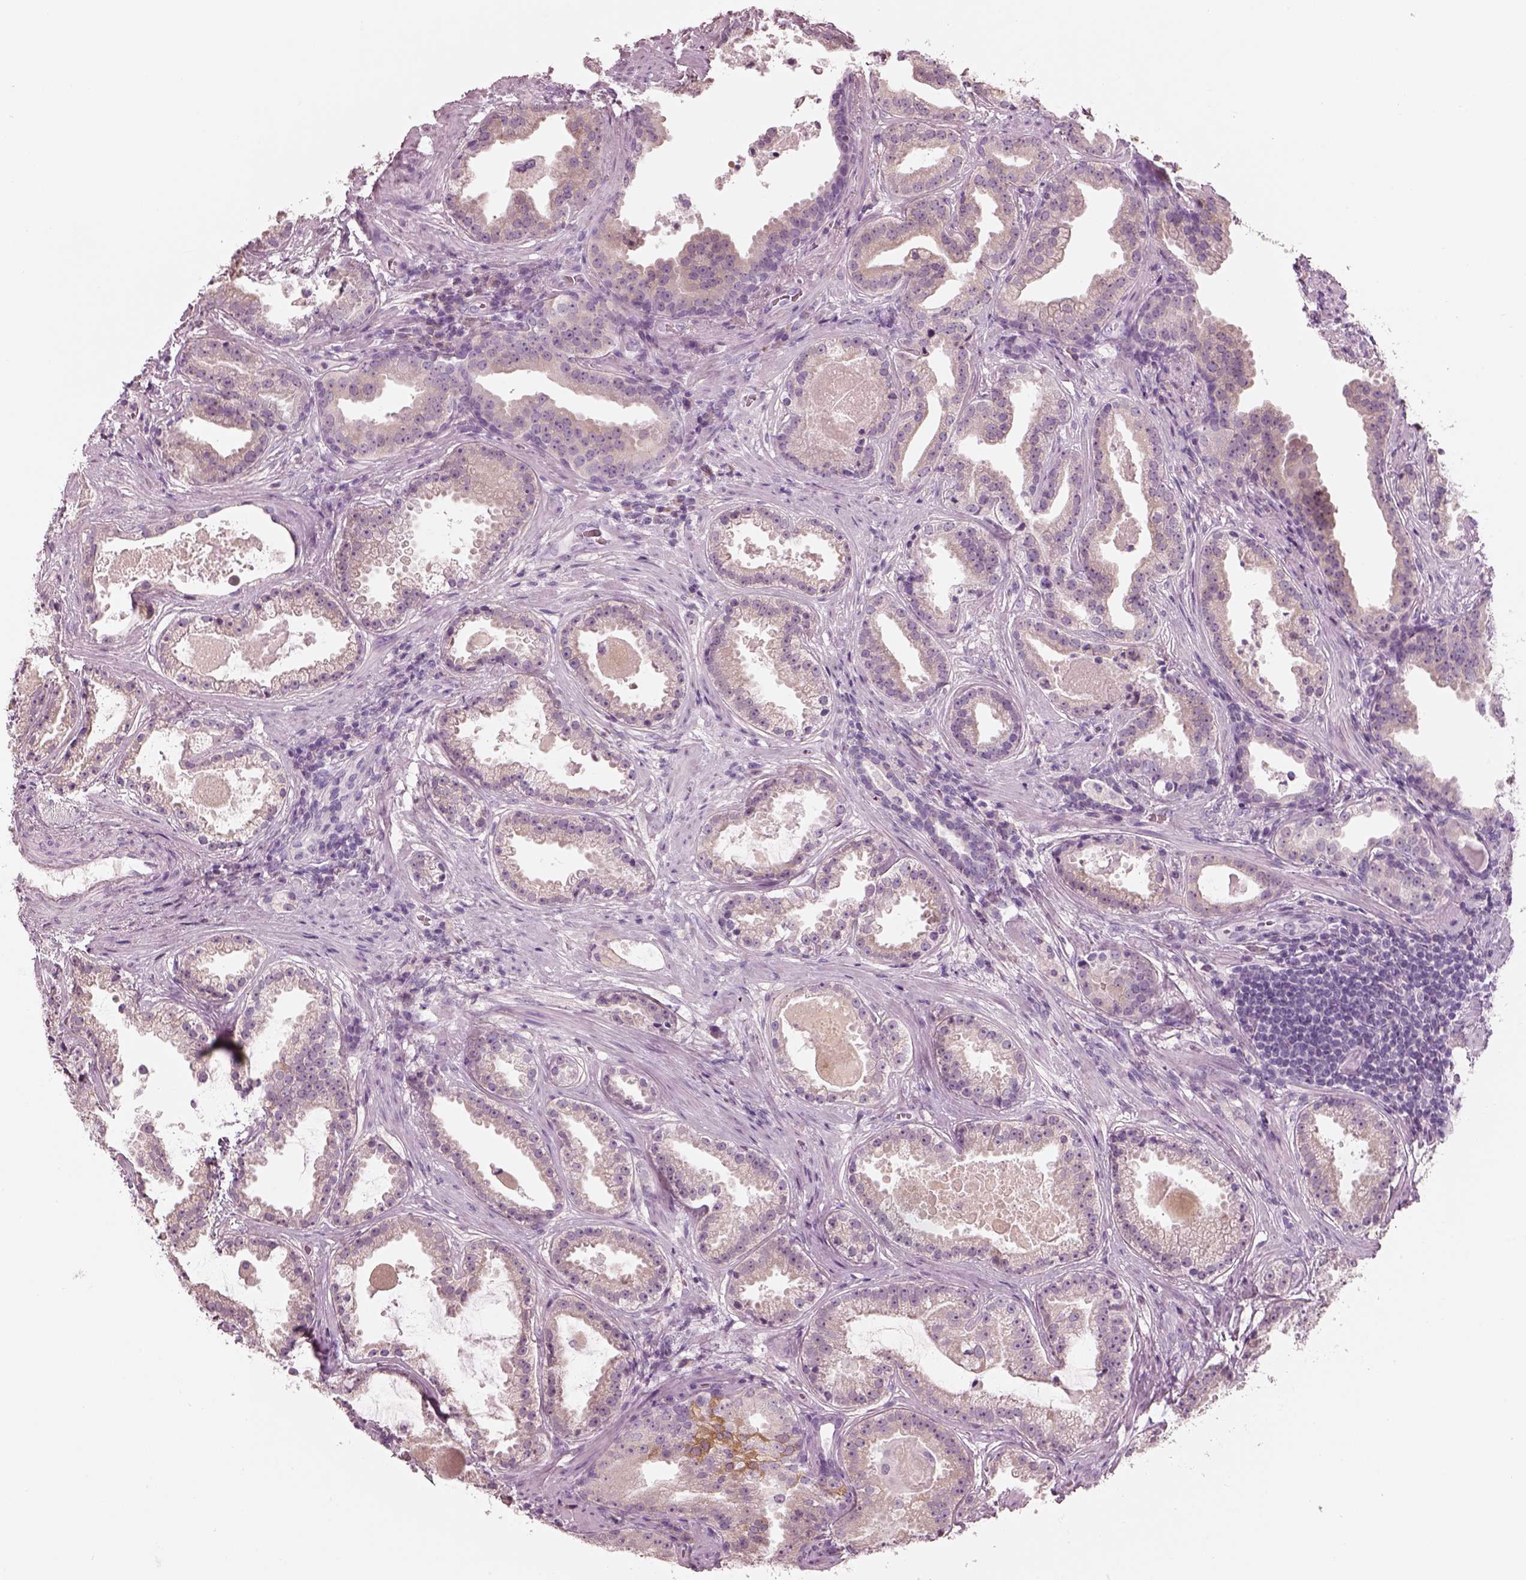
{"staining": {"intensity": "negative", "quantity": "none", "location": "none"}, "tissue": "prostate cancer", "cell_type": "Tumor cells", "image_type": "cancer", "snomed": [{"axis": "morphology", "description": "Adenocarcinoma, NOS"}, {"axis": "morphology", "description": "Adenocarcinoma, High grade"}, {"axis": "topography", "description": "Prostate"}], "caption": "An image of high-grade adenocarcinoma (prostate) stained for a protein demonstrates no brown staining in tumor cells.", "gene": "SLC27A2", "patient": {"sex": "male", "age": 64}}